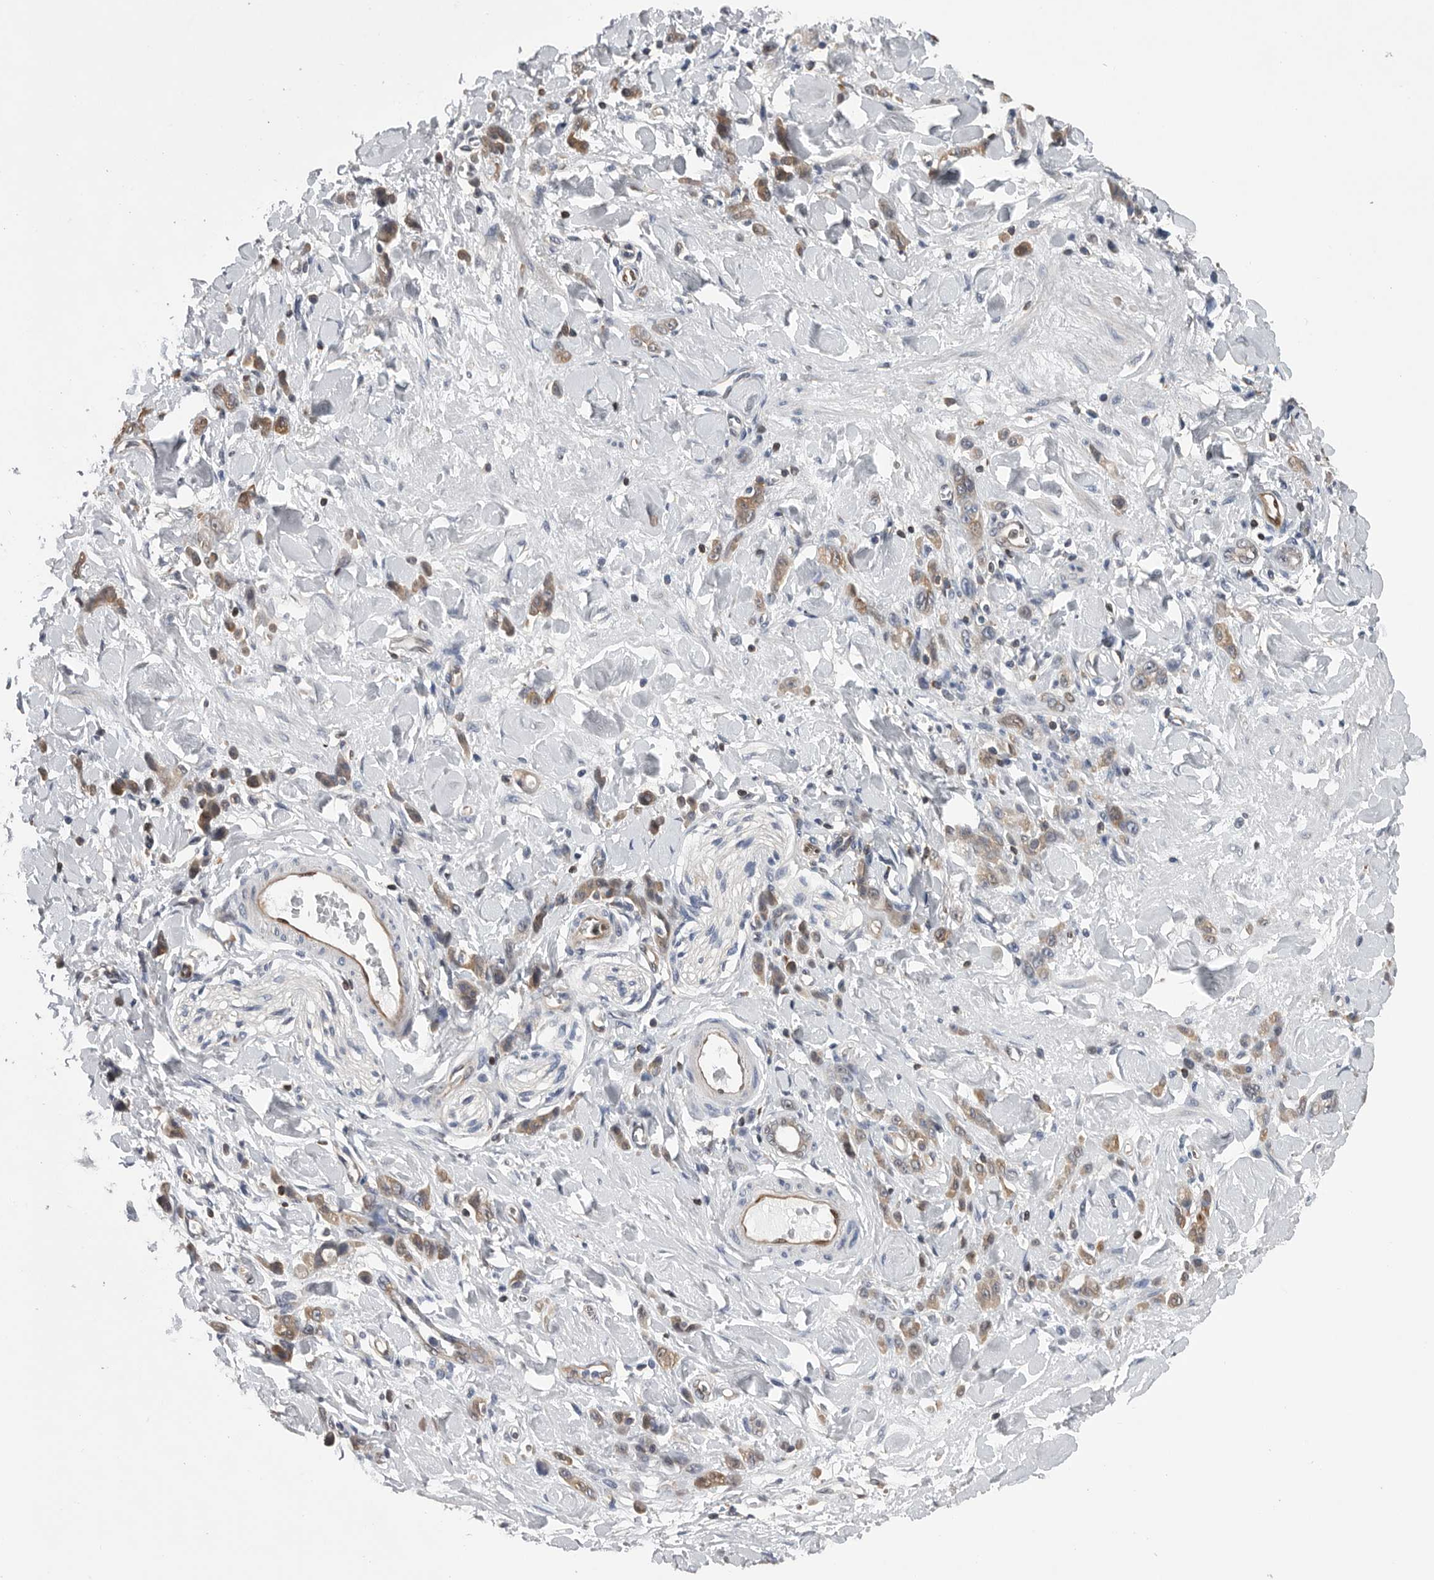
{"staining": {"intensity": "weak", "quantity": ">75%", "location": "cytoplasmic/membranous"}, "tissue": "stomach cancer", "cell_type": "Tumor cells", "image_type": "cancer", "snomed": [{"axis": "morphology", "description": "Normal tissue, NOS"}, {"axis": "morphology", "description": "Adenocarcinoma, NOS"}, {"axis": "topography", "description": "Stomach"}], "caption": "Immunohistochemistry photomicrograph of adenocarcinoma (stomach) stained for a protein (brown), which shows low levels of weak cytoplasmic/membranous staining in approximately >75% of tumor cells.", "gene": "PDCD4", "patient": {"sex": "male", "age": 82}}